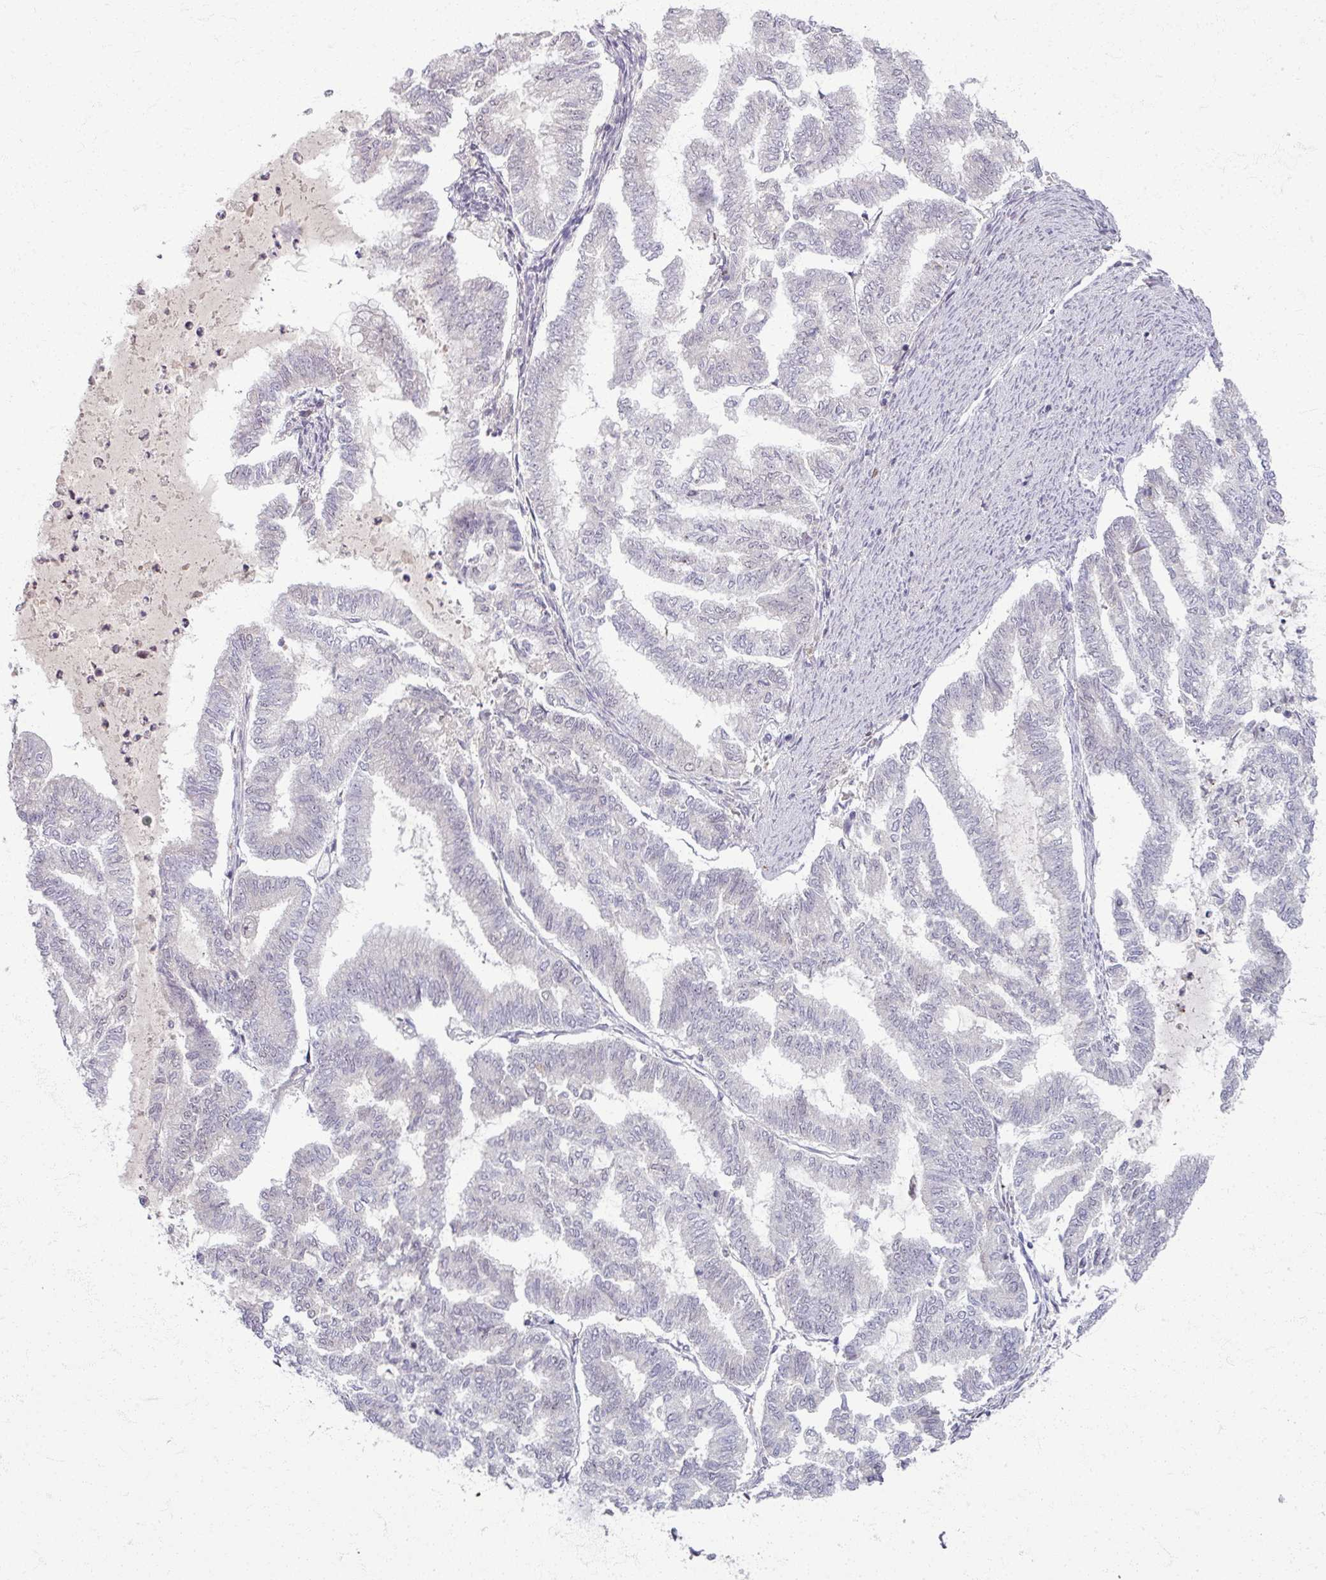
{"staining": {"intensity": "negative", "quantity": "none", "location": "none"}, "tissue": "endometrial cancer", "cell_type": "Tumor cells", "image_type": "cancer", "snomed": [{"axis": "morphology", "description": "Adenocarcinoma, NOS"}, {"axis": "topography", "description": "Endometrium"}], "caption": "DAB immunohistochemical staining of human endometrial cancer (adenocarcinoma) shows no significant staining in tumor cells.", "gene": "TTLL7", "patient": {"sex": "female", "age": 79}}